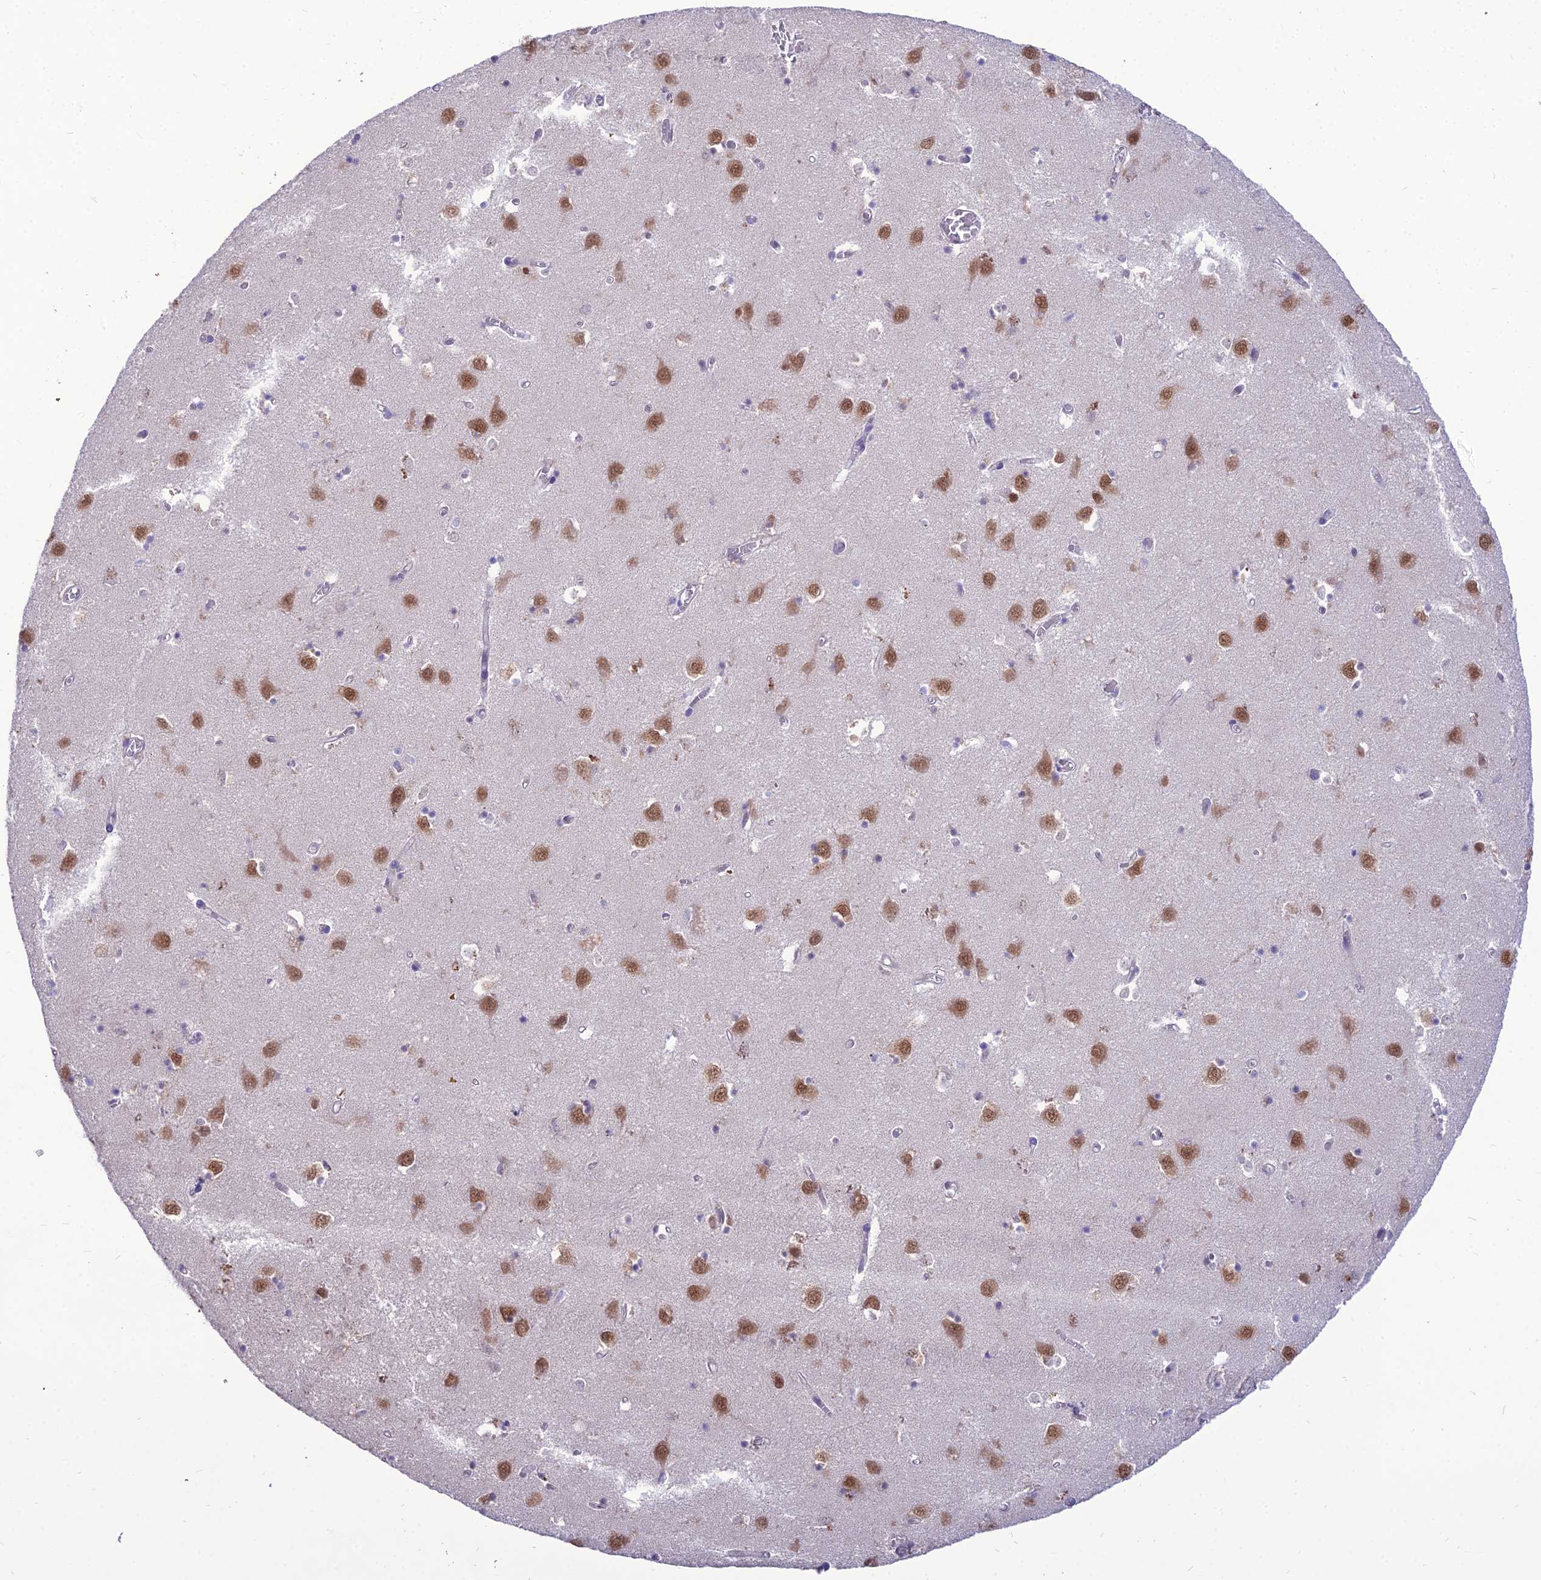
{"staining": {"intensity": "moderate", "quantity": "<25%", "location": "nuclear"}, "tissue": "caudate", "cell_type": "Glial cells", "image_type": "normal", "snomed": [{"axis": "morphology", "description": "Normal tissue, NOS"}, {"axis": "topography", "description": "Lateral ventricle wall"}], "caption": "Caudate stained with immunohistochemistry reveals moderate nuclear positivity in approximately <25% of glial cells.", "gene": "NOVA2", "patient": {"sex": "male", "age": 70}}